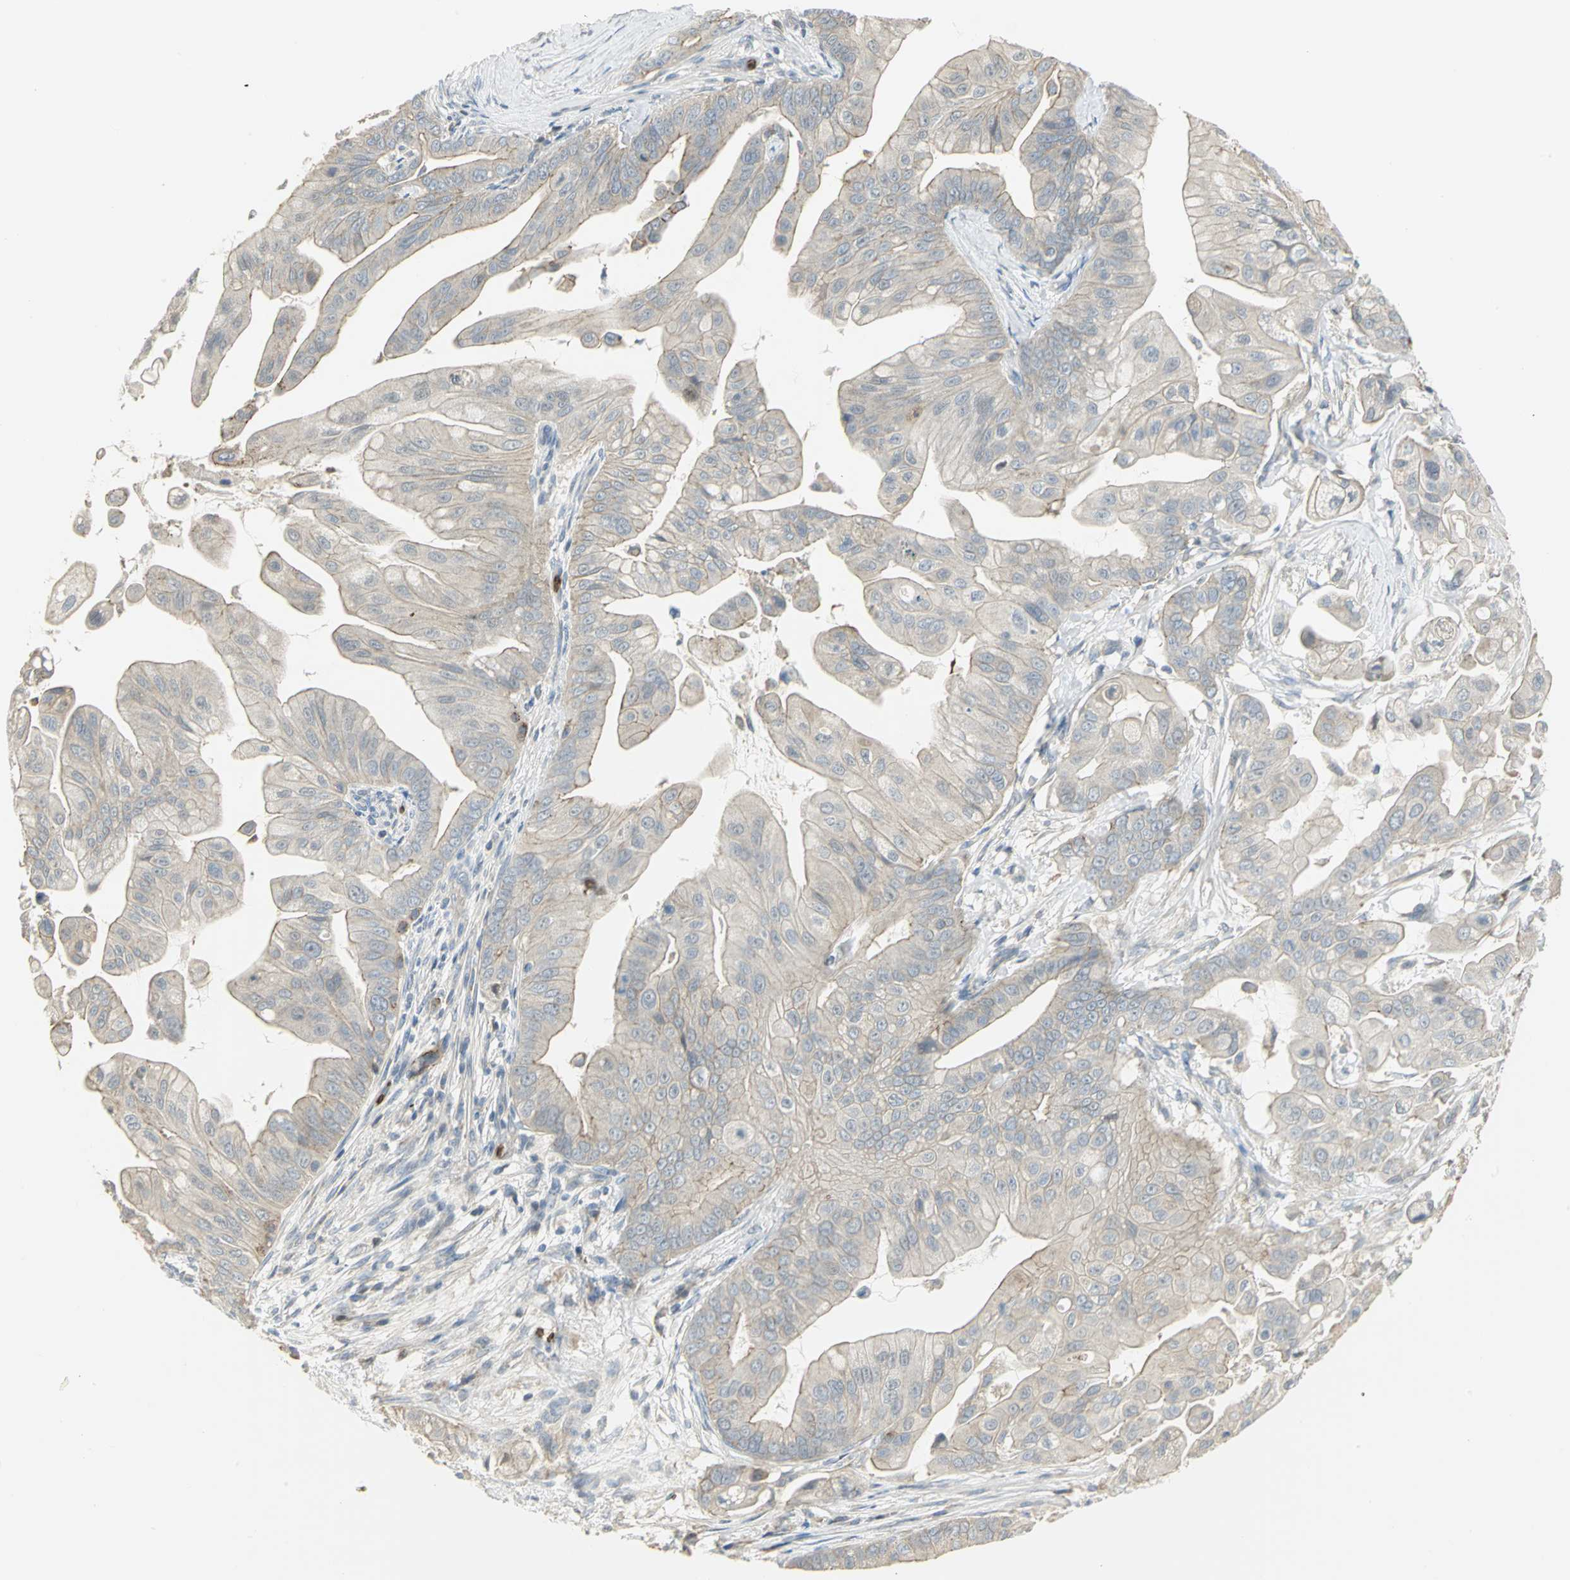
{"staining": {"intensity": "weak", "quantity": "25%-75%", "location": "cytoplasmic/membranous"}, "tissue": "pancreatic cancer", "cell_type": "Tumor cells", "image_type": "cancer", "snomed": [{"axis": "morphology", "description": "Adenocarcinoma, NOS"}, {"axis": "topography", "description": "Pancreas"}], "caption": "Pancreatic adenocarcinoma was stained to show a protein in brown. There is low levels of weak cytoplasmic/membranous expression in approximately 25%-75% of tumor cells.", "gene": "ANK1", "patient": {"sex": "female", "age": 75}}